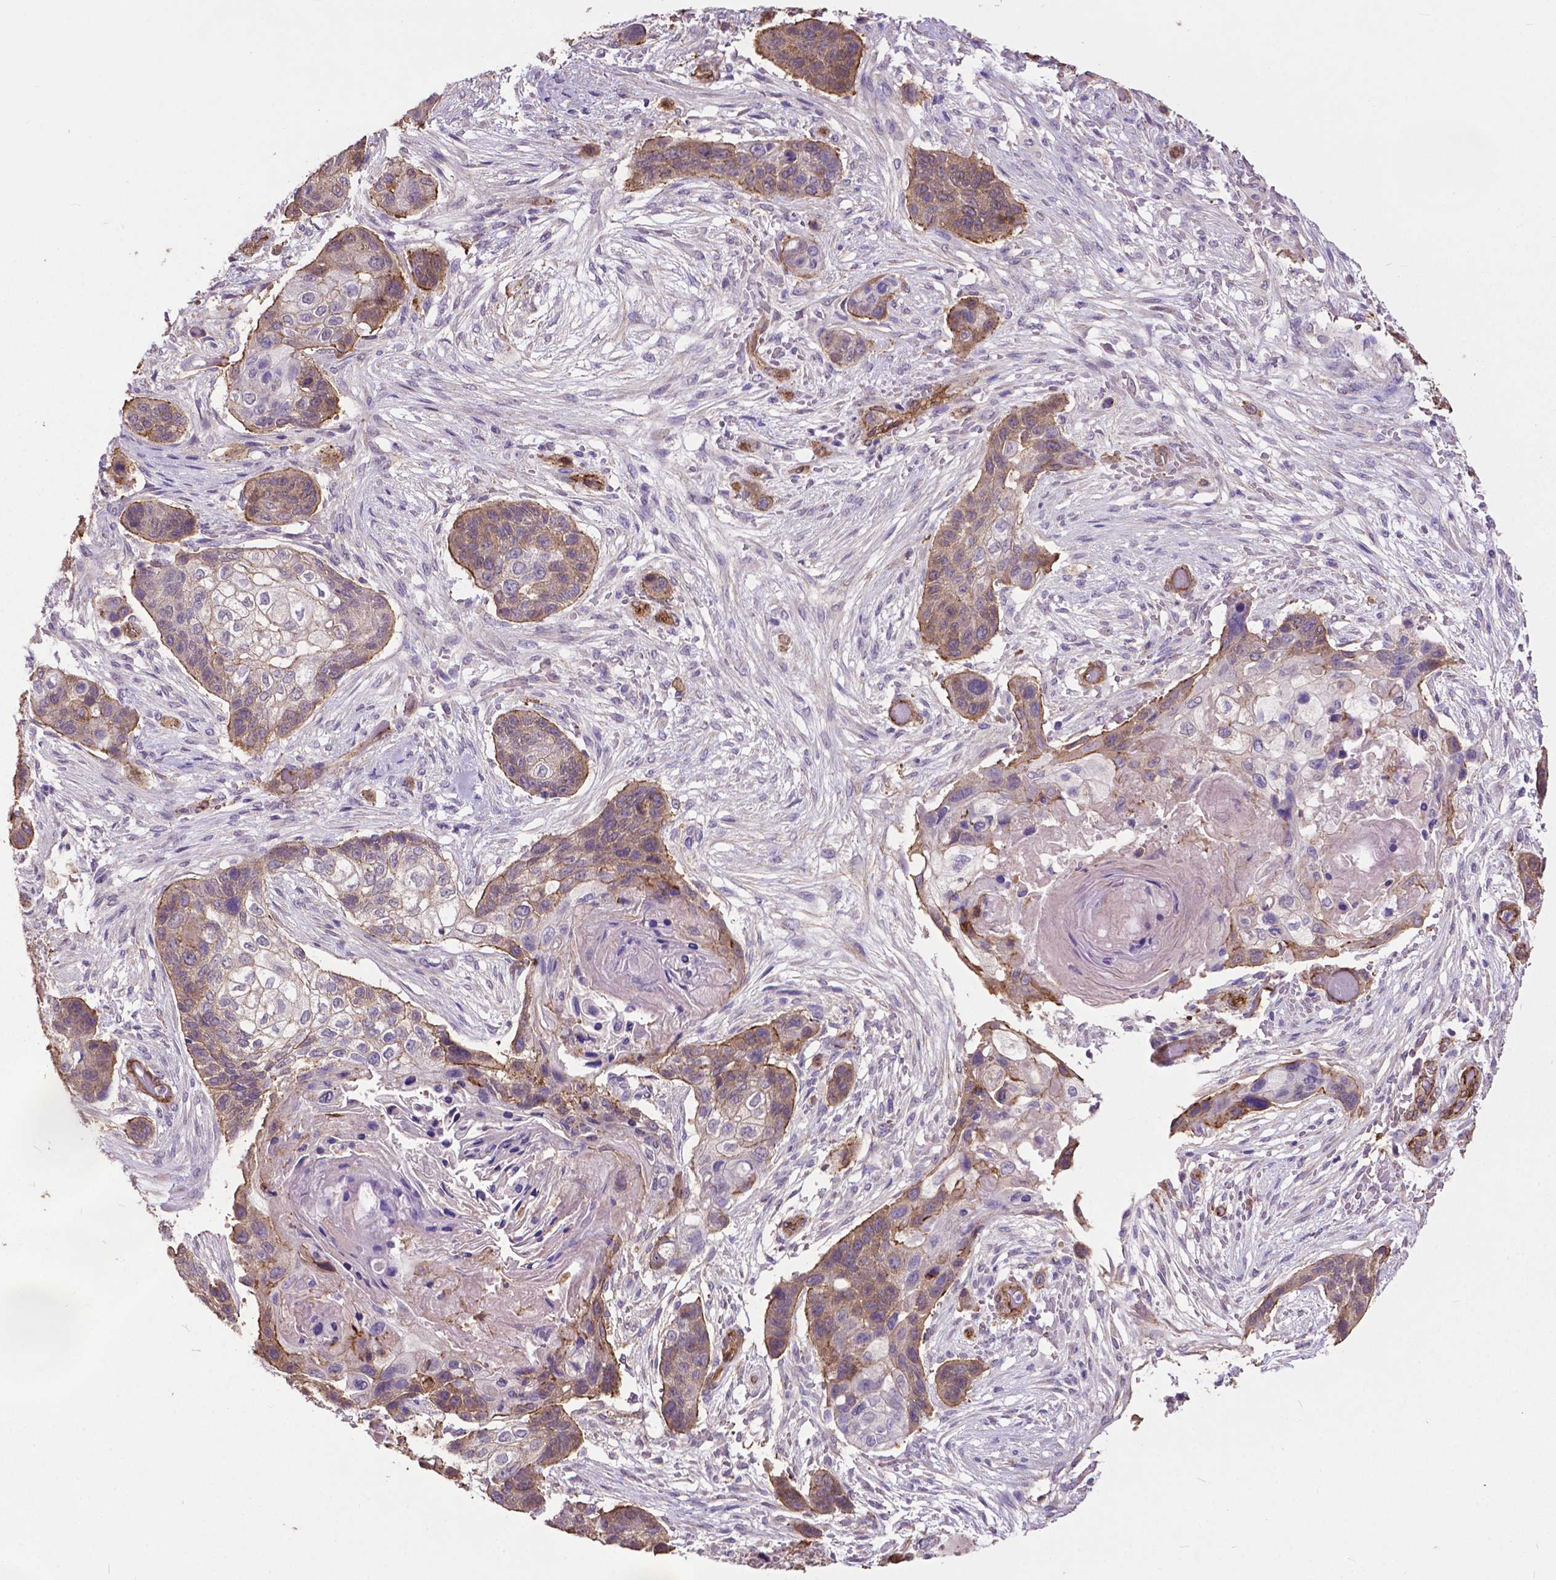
{"staining": {"intensity": "weak", "quantity": "<25%", "location": "cytoplasmic/membranous"}, "tissue": "lung cancer", "cell_type": "Tumor cells", "image_type": "cancer", "snomed": [{"axis": "morphology", "description": "Squamous cell carcinoma, NOS"}, {"axis": "topography", "description": "Lung"}], "caption": "A high-resolution micrograph shows IHC staining of lung squamous cell carcinoma, which demonstrates no significant expression in tumor cells.", "gene": "PDLIM1", "patient": {"sex": "male", "age": 69}}